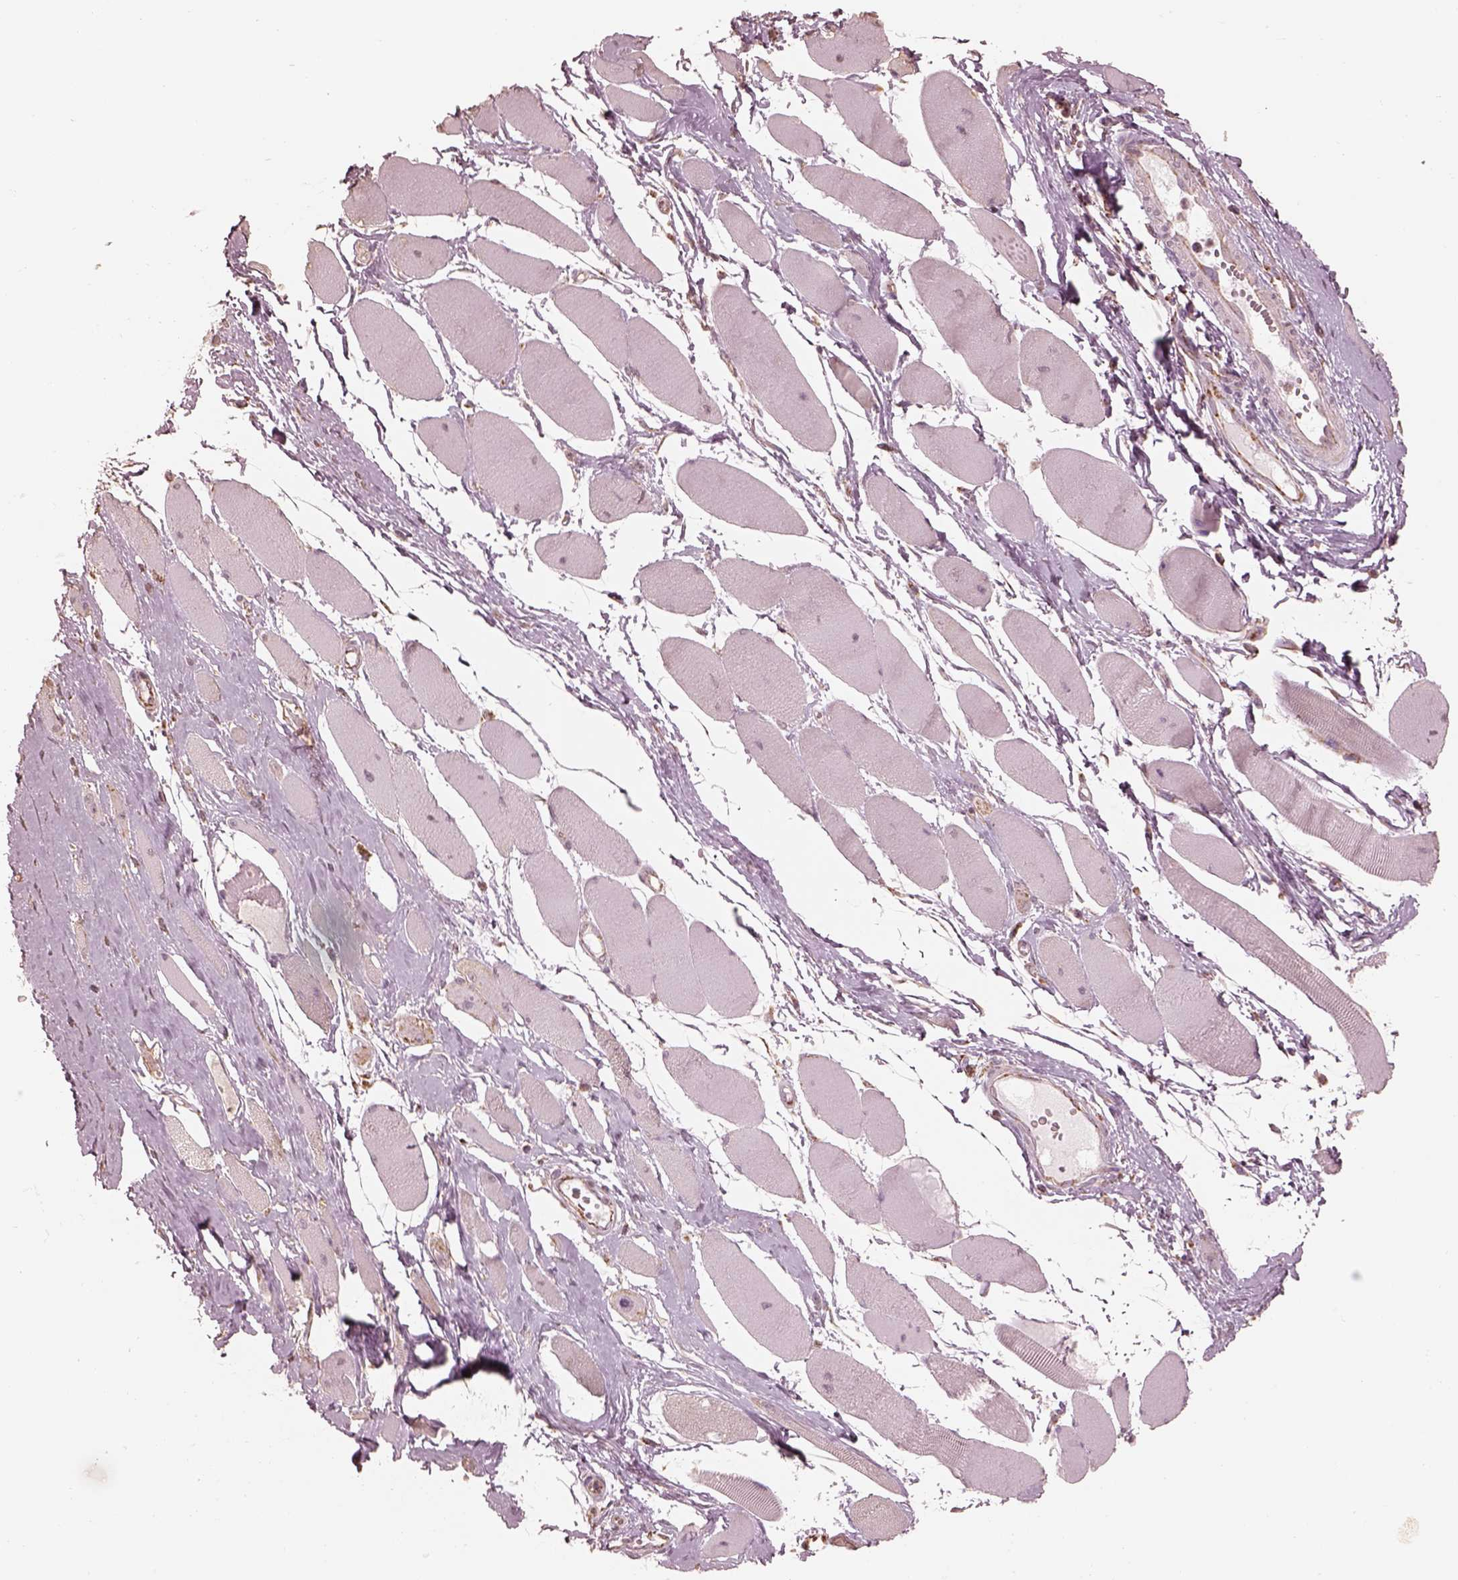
{"staining": {"intensity": "negative", "quantity": "none", "location": "none"}, "tissue": "skeletal muscle", "cell_type": "Myocytes", "image_type": "normal", "snomed": [{"axis": "morphology", "description": "Normal tissue, NOS"}, {"axis": "topography", "description": "Skeletal muscle"}], "caption": "Immunohistochemistry (IHC) micrograph of normal skeletal muscle stained for a protein (brown), which exhibits no expression in myocytes. (Immunohistochemistry (IHC), brightfield microscopy, high magnification).", "gene": "ENTPD6", "patient": {"sex": "female", "age": 75}}